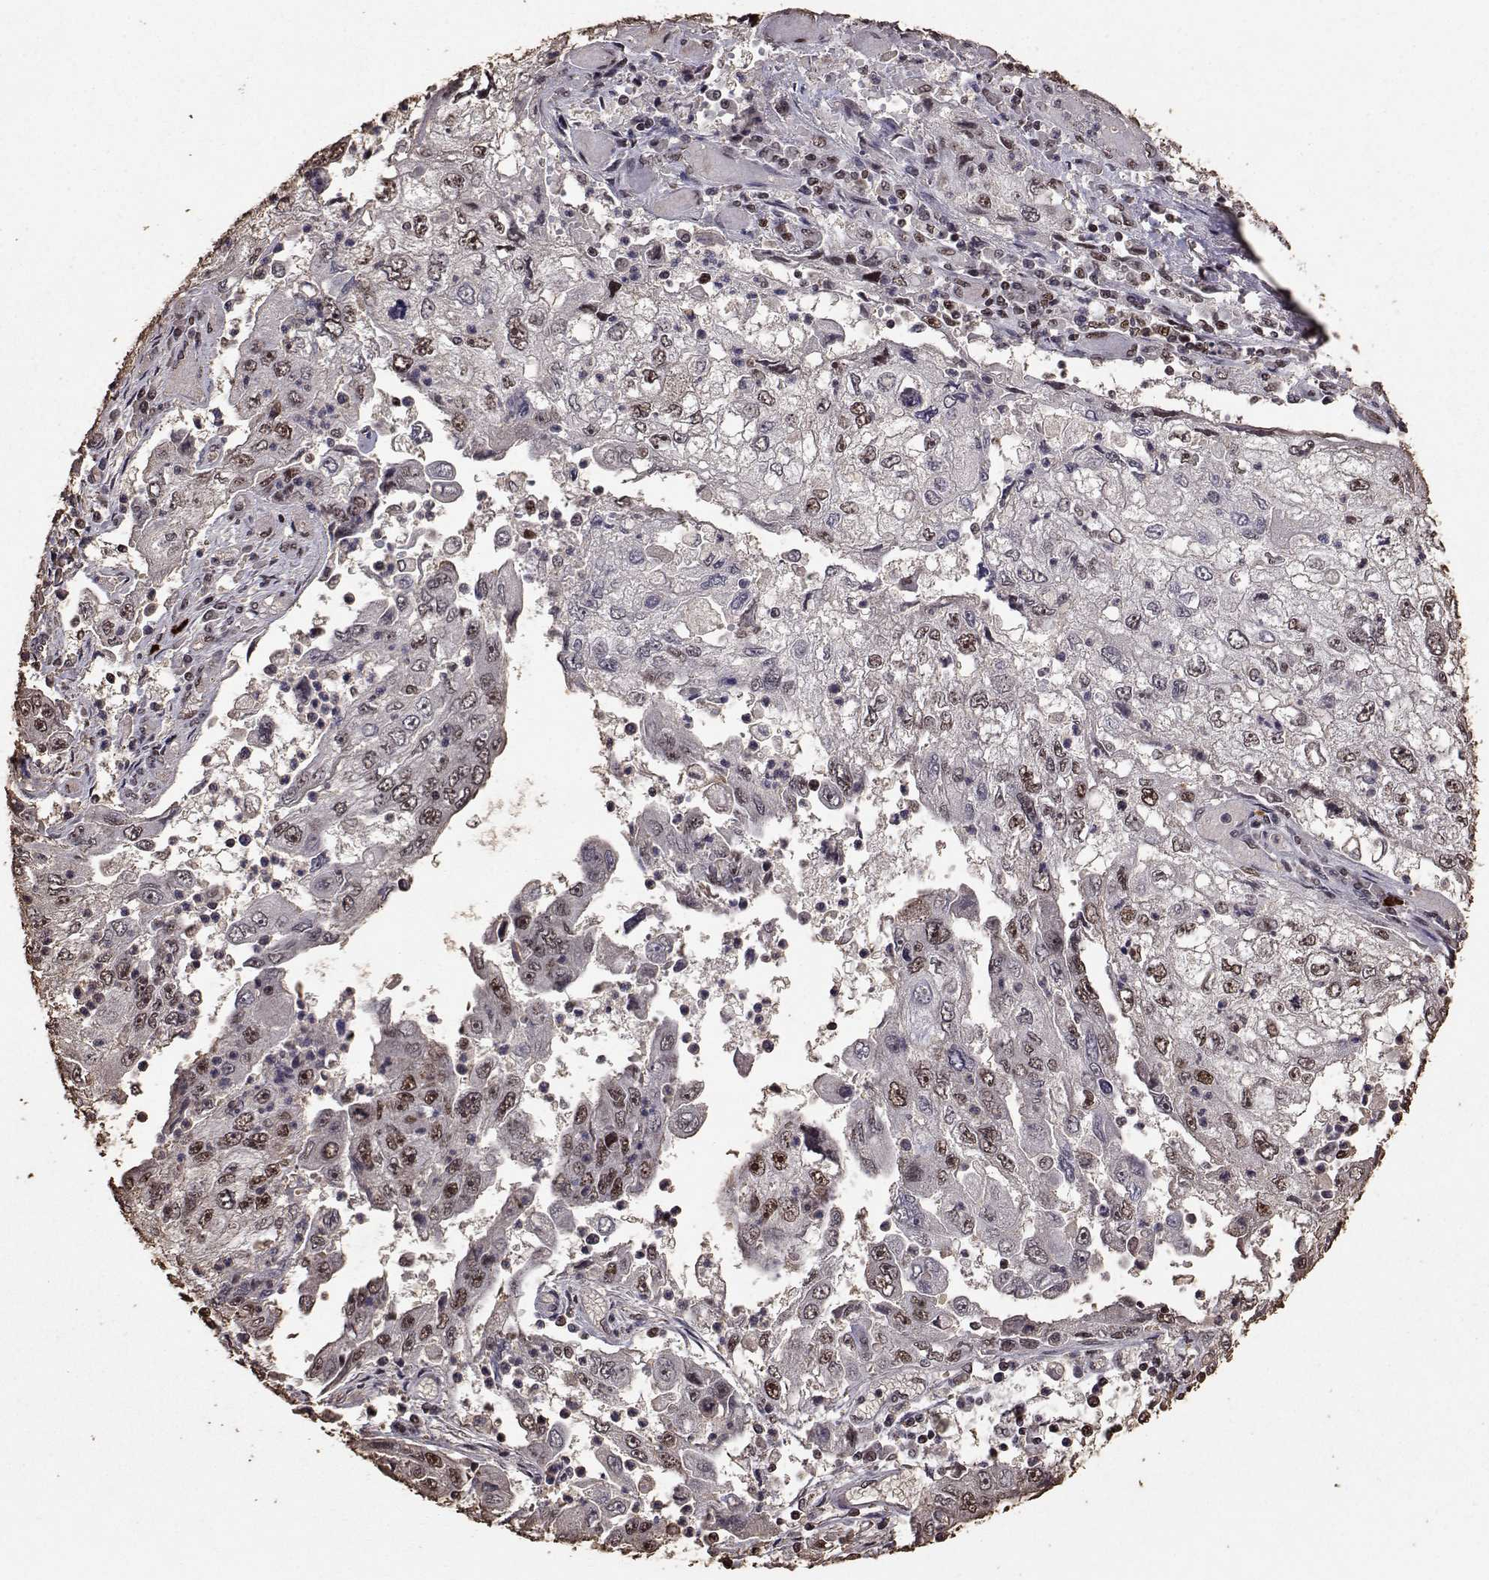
{"staining": {"intensity": "moderate", "quantity": "25%-75%", "location": "nuclear"}, "tissue": "cervical cancer", "cell_type": "Tumor cells", "image_type": "cancer", "snomed": [{"axis": "morphology", "description": "Squamous cell carcinoma, NOS"}, {"axis": "topography", "description": "Cervix"}], "caption": "Tumor cells reveal medium levels of moderate nuclear positivity in approximately 25%-75% of cells in human cervical squamous cell carcinoma.", "gene": "TOE1", "patient": {"sex": "female", "age": 36}}